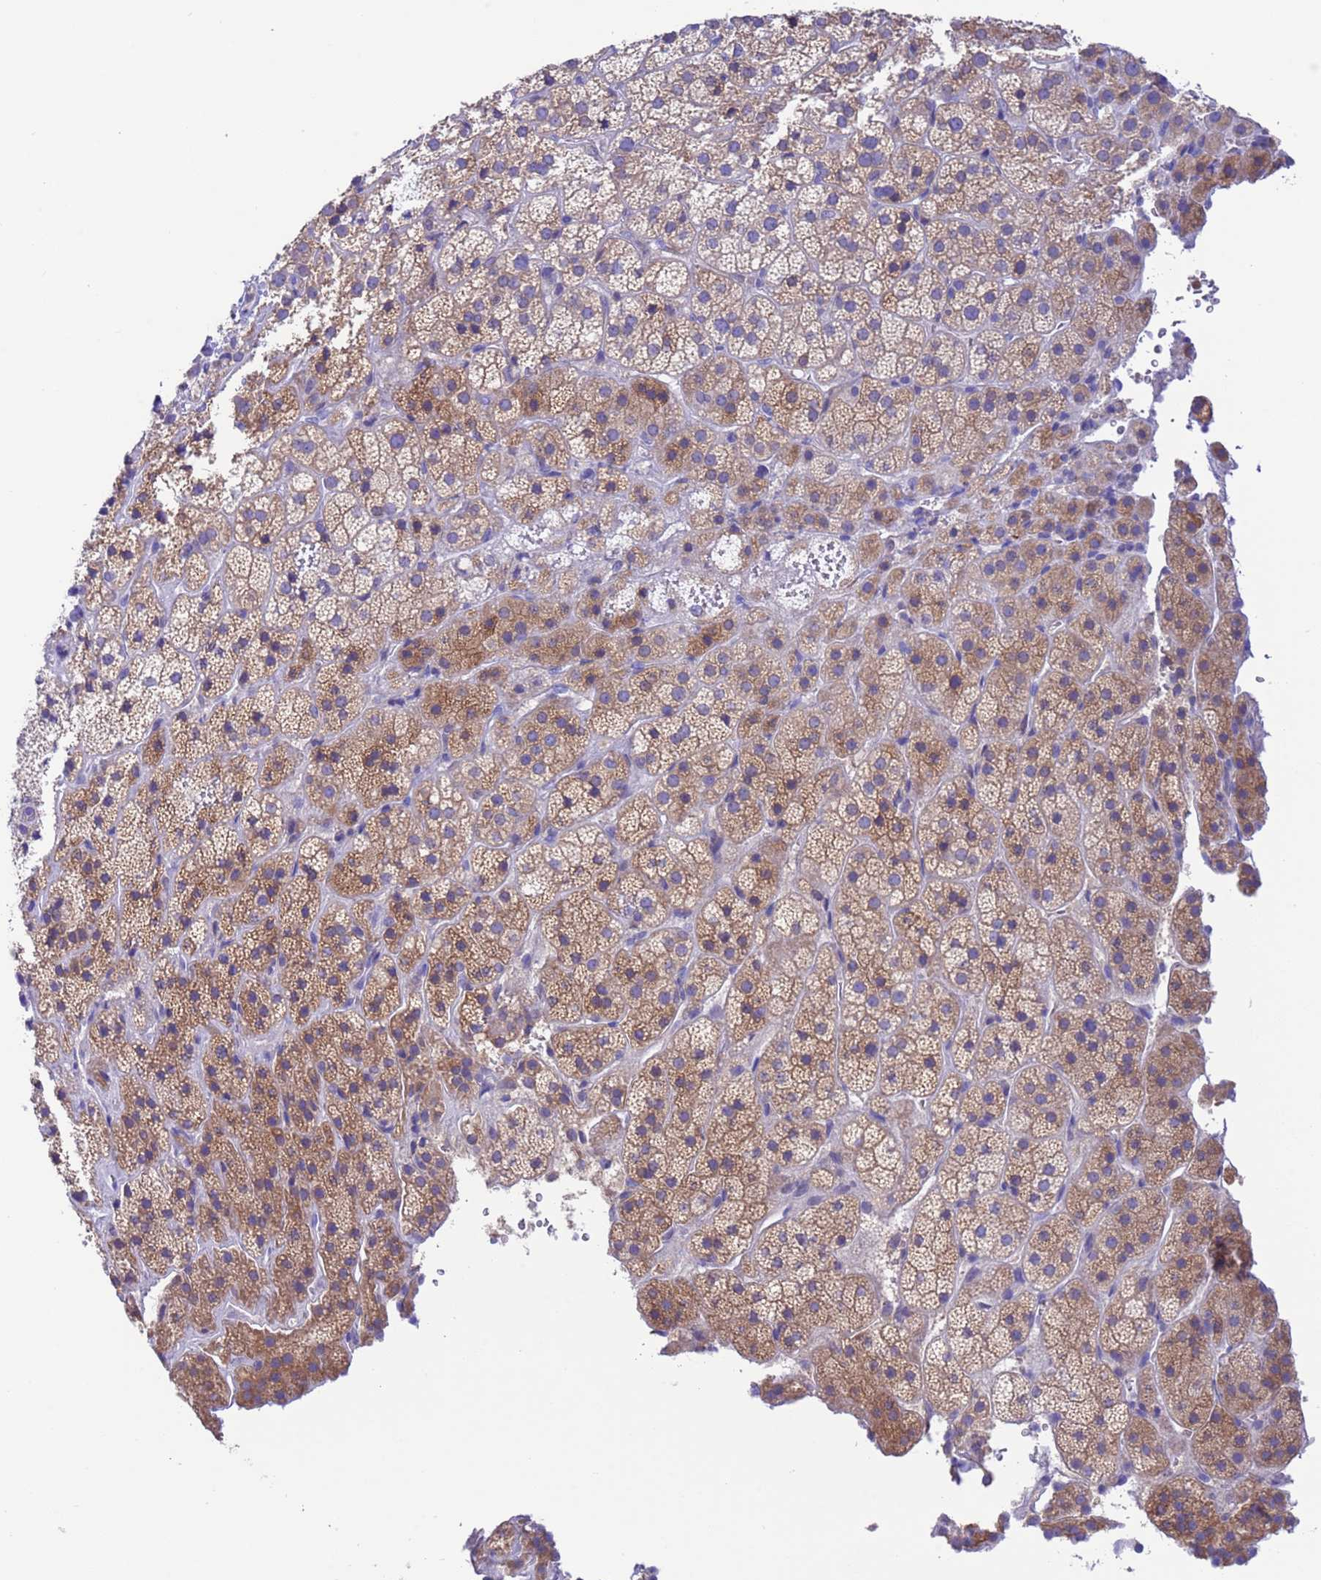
{"staining": {"intensity": "moderate", "quantity": "<25%", "location": "cytoplasmic/membranous"}, "tissue": "adrenal gland", "cell_type": "Glandular cells", "image_type": "normal", "snomed": [{"axis": "morphology", "description": "Normal tissue, NOS"}, {"axis": "topography", "description": "Adrenal gland"}], "caption": "Approximately <25% of glandular cells in normal human adrenal gland reveal moderate cytoplasmic/membranous protein staining as visualized by brown immunohistochemical staining.", "gene": "C6orf47", "patient": {"sex": "female", "age": 70}}